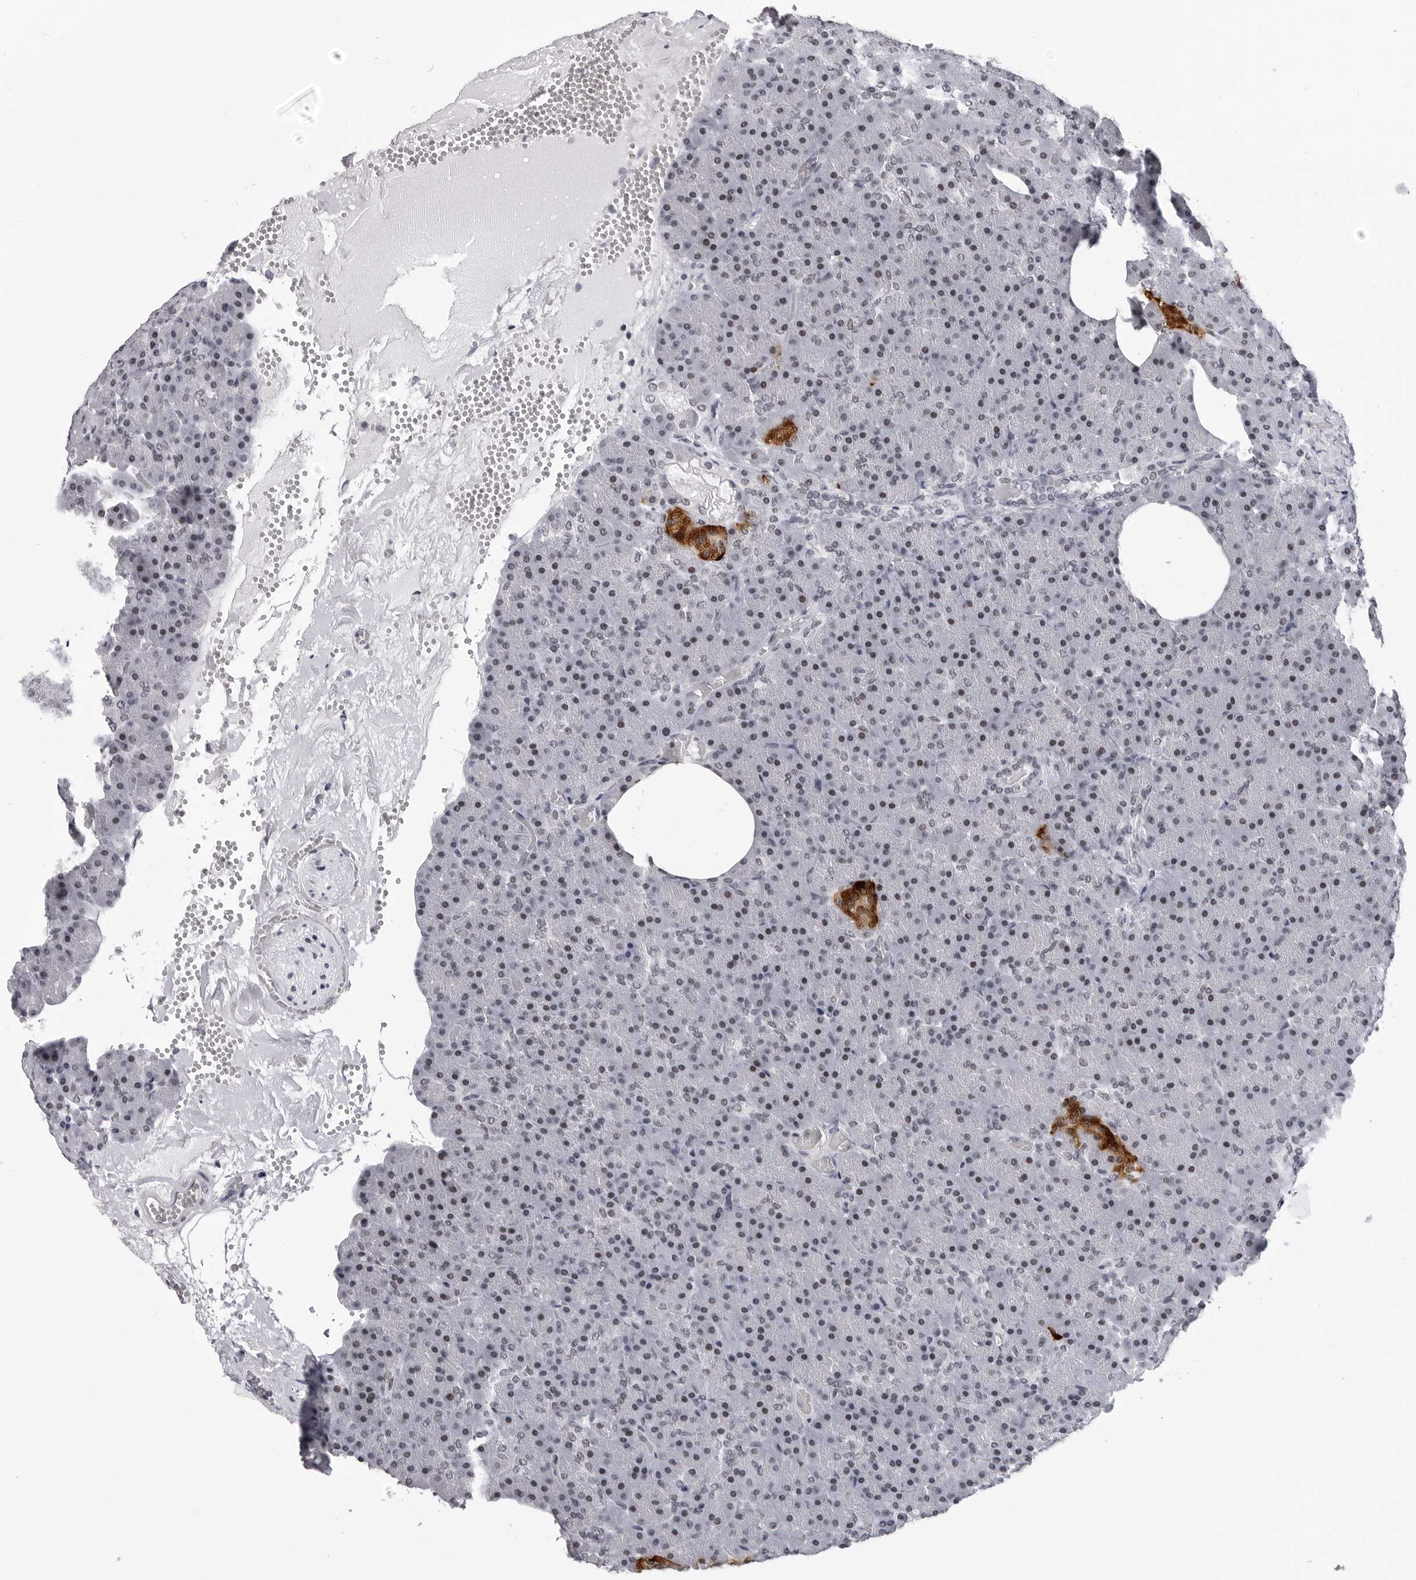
{"staining": {"intensity": "weak", "quantity": "25%-75%", "location": "nuclear"}, "tissue": "pancreas", "cell_type": "Exocrine glandular cells", "image_type": "normal", "snomed": [{"axis": "morphology", "description": "Normal tissue, NOS"}, {"axis": "morphology", "description": "Carcinoid, malignant, NOS"}, {"axis": "topography", "description": "Pancreas"}], "caption": "A photomicrograph showing weak nuclear positivity in about 25%-75% of exocrine glandular cells in normal pancreas, as visualized by brown immunohistochemical staining.", "gene": "SF3B4", "patient": {"sex": "female", "age": 35}}